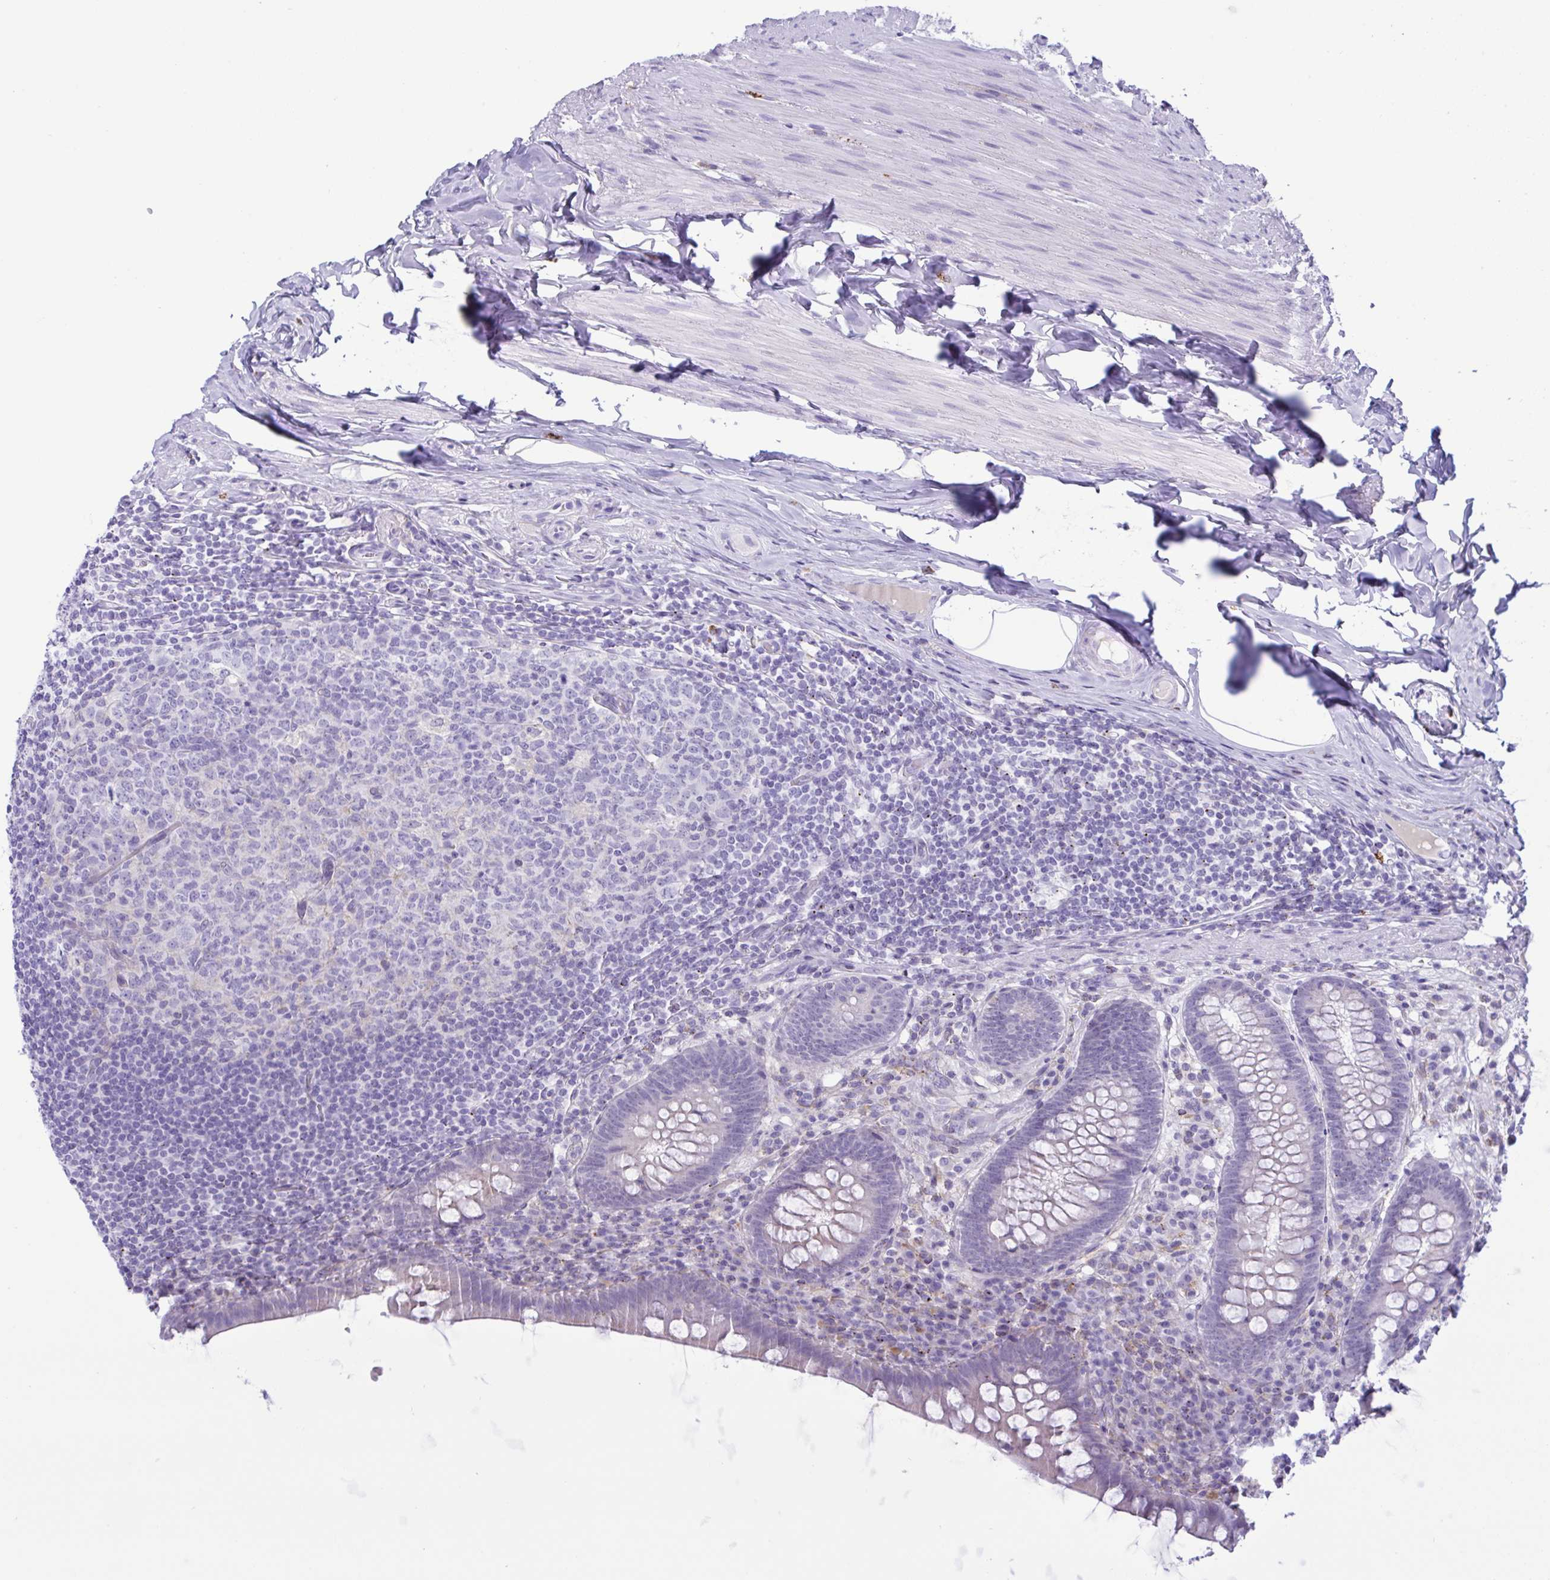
{"staining": {"intensity": "negative", "quantity": "none", "location": "none"}, "tissue": "appendix", "cell_type": "Glandular cells", "image_type": "normal", "snomed": [{"axis": "morphology", "description": "Normal tissue, NOS"}, {"axis": "topography", "description": "Appendix"}], "caption": "Immunohistochemical staining of unremarkable appendix exhibits no significant expression in glandular cells.", "gene": "SREBF1", "patient": {"sex": "male", "age": 71}}